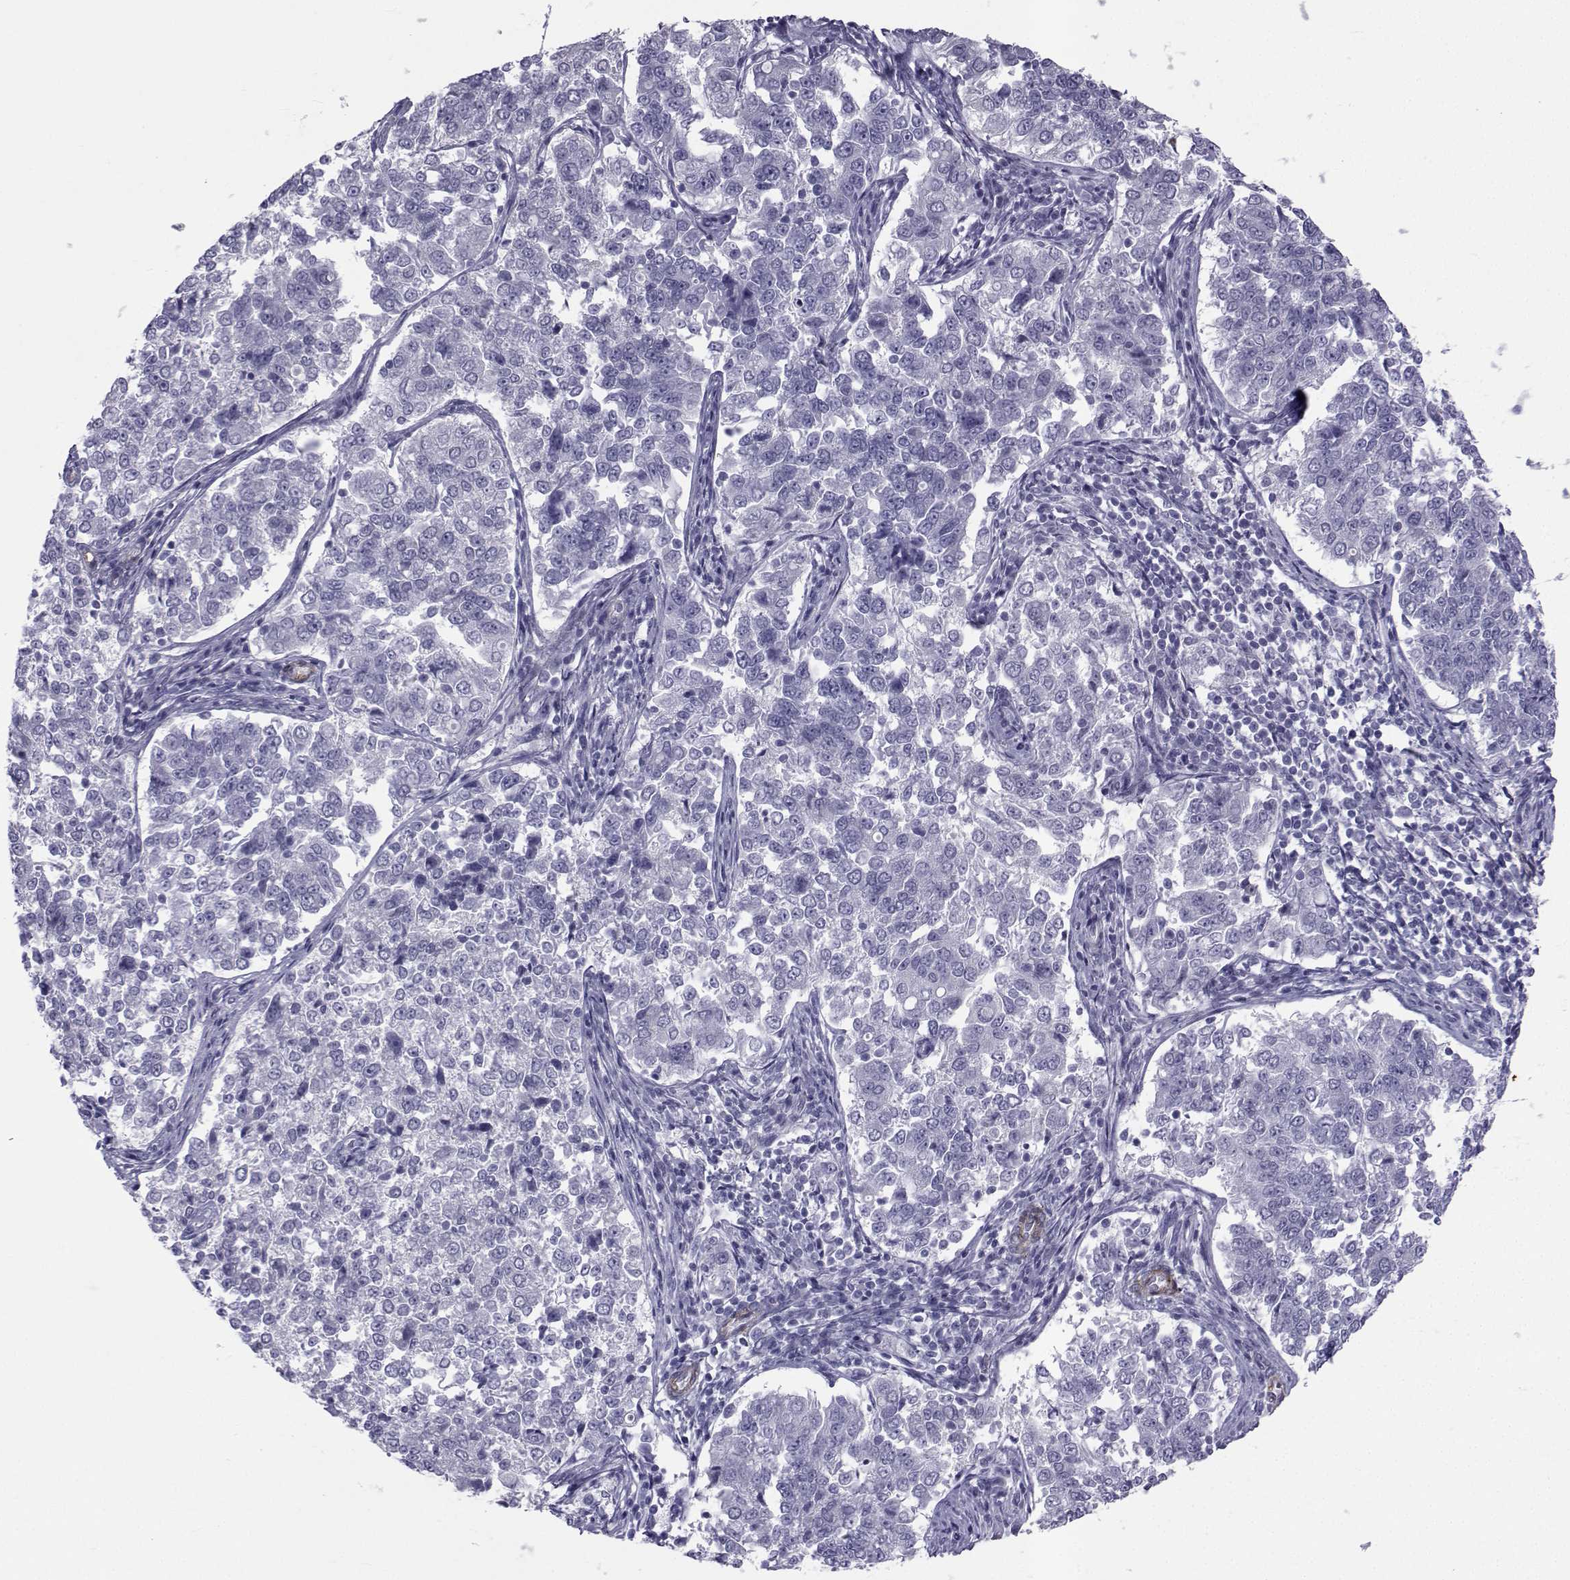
{"staining": {"intensity": "negative", "quantity": "none", "location": "none"}, "tissue": "endometrial cancer", "cell_type": "Tumor cells", "image_type": "cancer", "snomed": [{"axis": "morphology", "description": "Adenocarcinoma, NOS"}, {"axis": "topography", "description": "Endometrium"}], "caption": "An IHC photomicrograph of endometrial adenocarcinoma is shown. There is no staining in tumor cells of endometrial adenocarcinoma.", "gene": "SPANXD", "patient": {"sex": "female", "age": 43}}